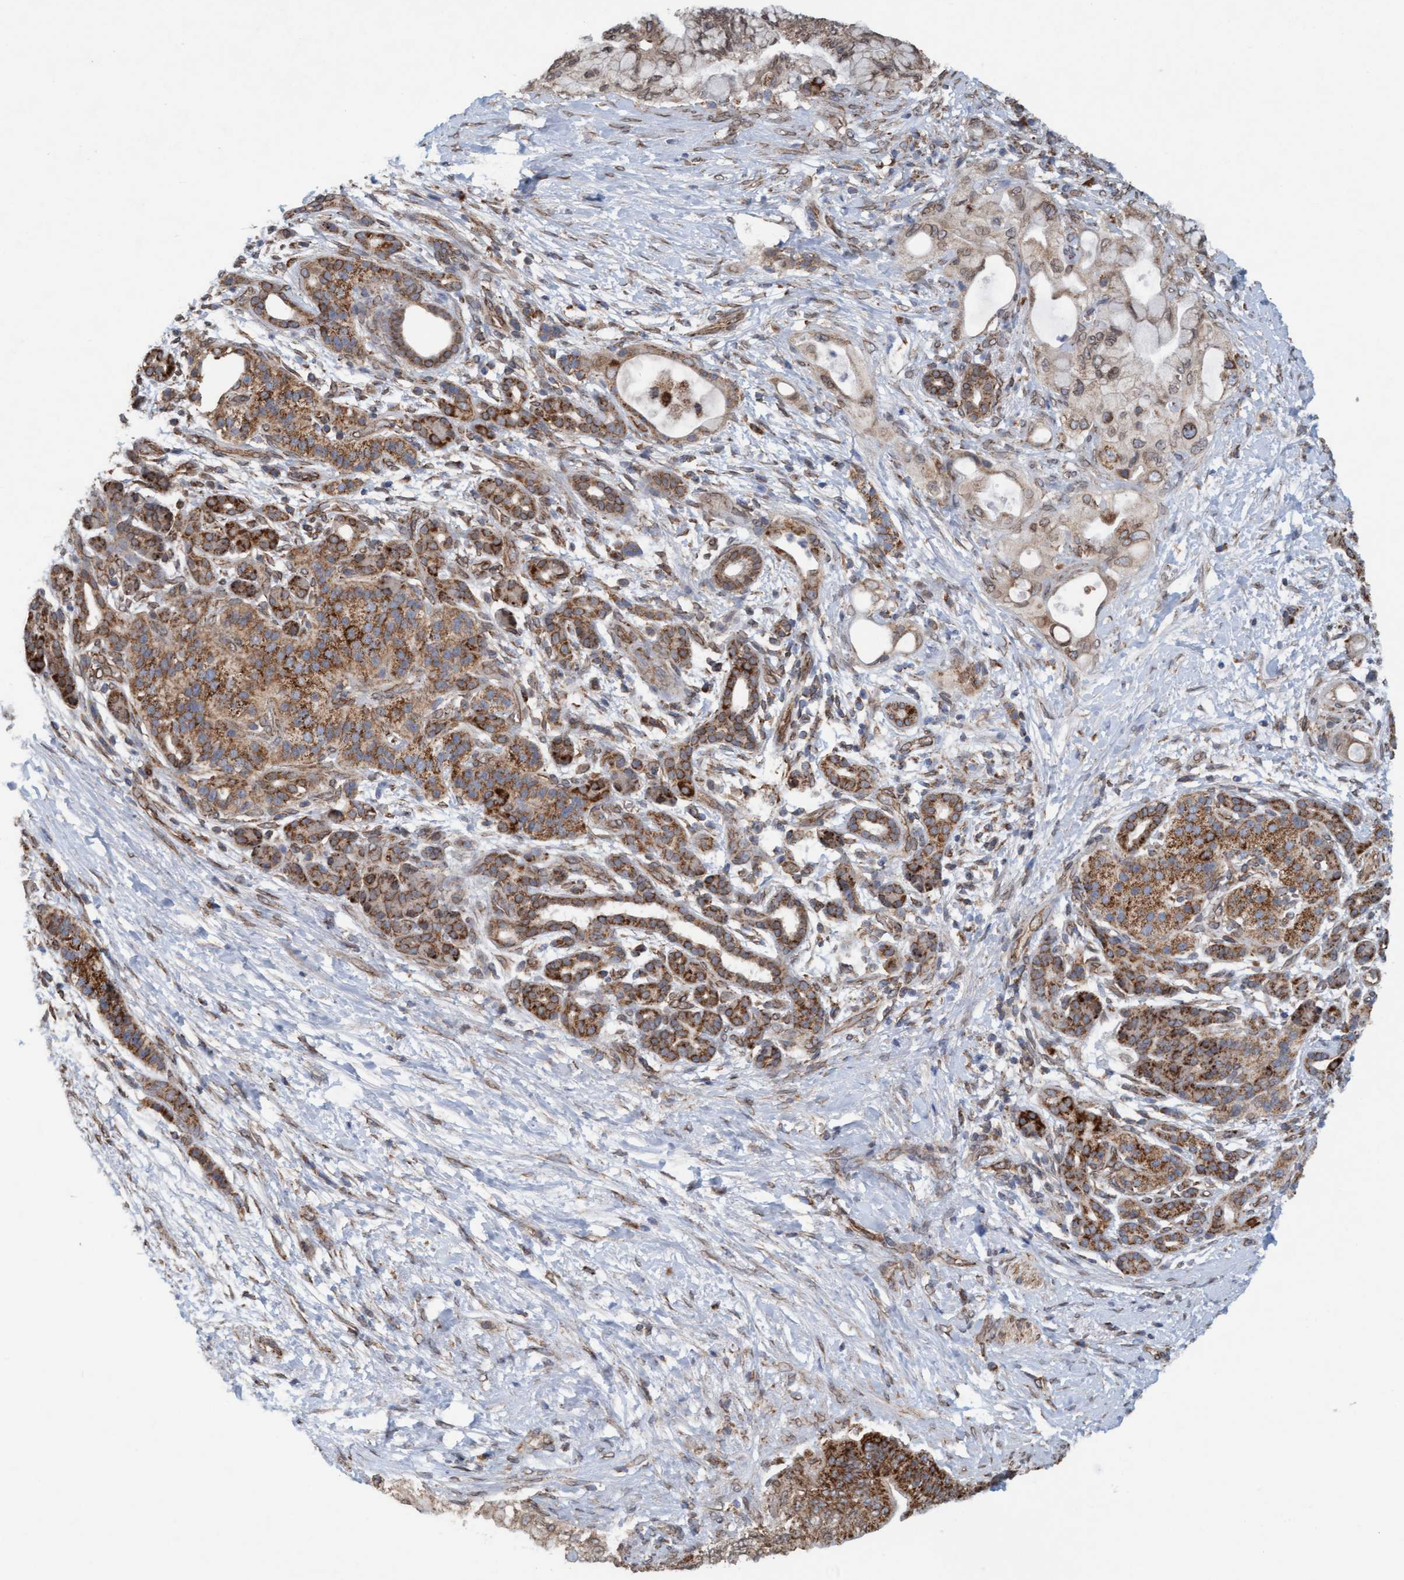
{"staining": {"intensity": "strong", "quantity": "25%-75%", "location": "cytoplasmic/membranous"}, "tissue": "pancreatic cancer", "cell_type": "Tumor cells", "image_type": "cancer", "snomed": [{"axis": "morphology", "description": "Adenocarcinoma, NOS"}, {"axis": "topography", "description": "Pancreas"}], "caption": "Immunohistochemistry (IHC) photomicrograph of pancreatic cancer (adenocarcinoma) stained for a protein (brown), which demonstrates high levels of strong cytoplasmic/membranous positivity in approximately 25%-75% of tumor cells.", "gene": "MRPS23", "patient": {"sex": "male", "age": 59}}